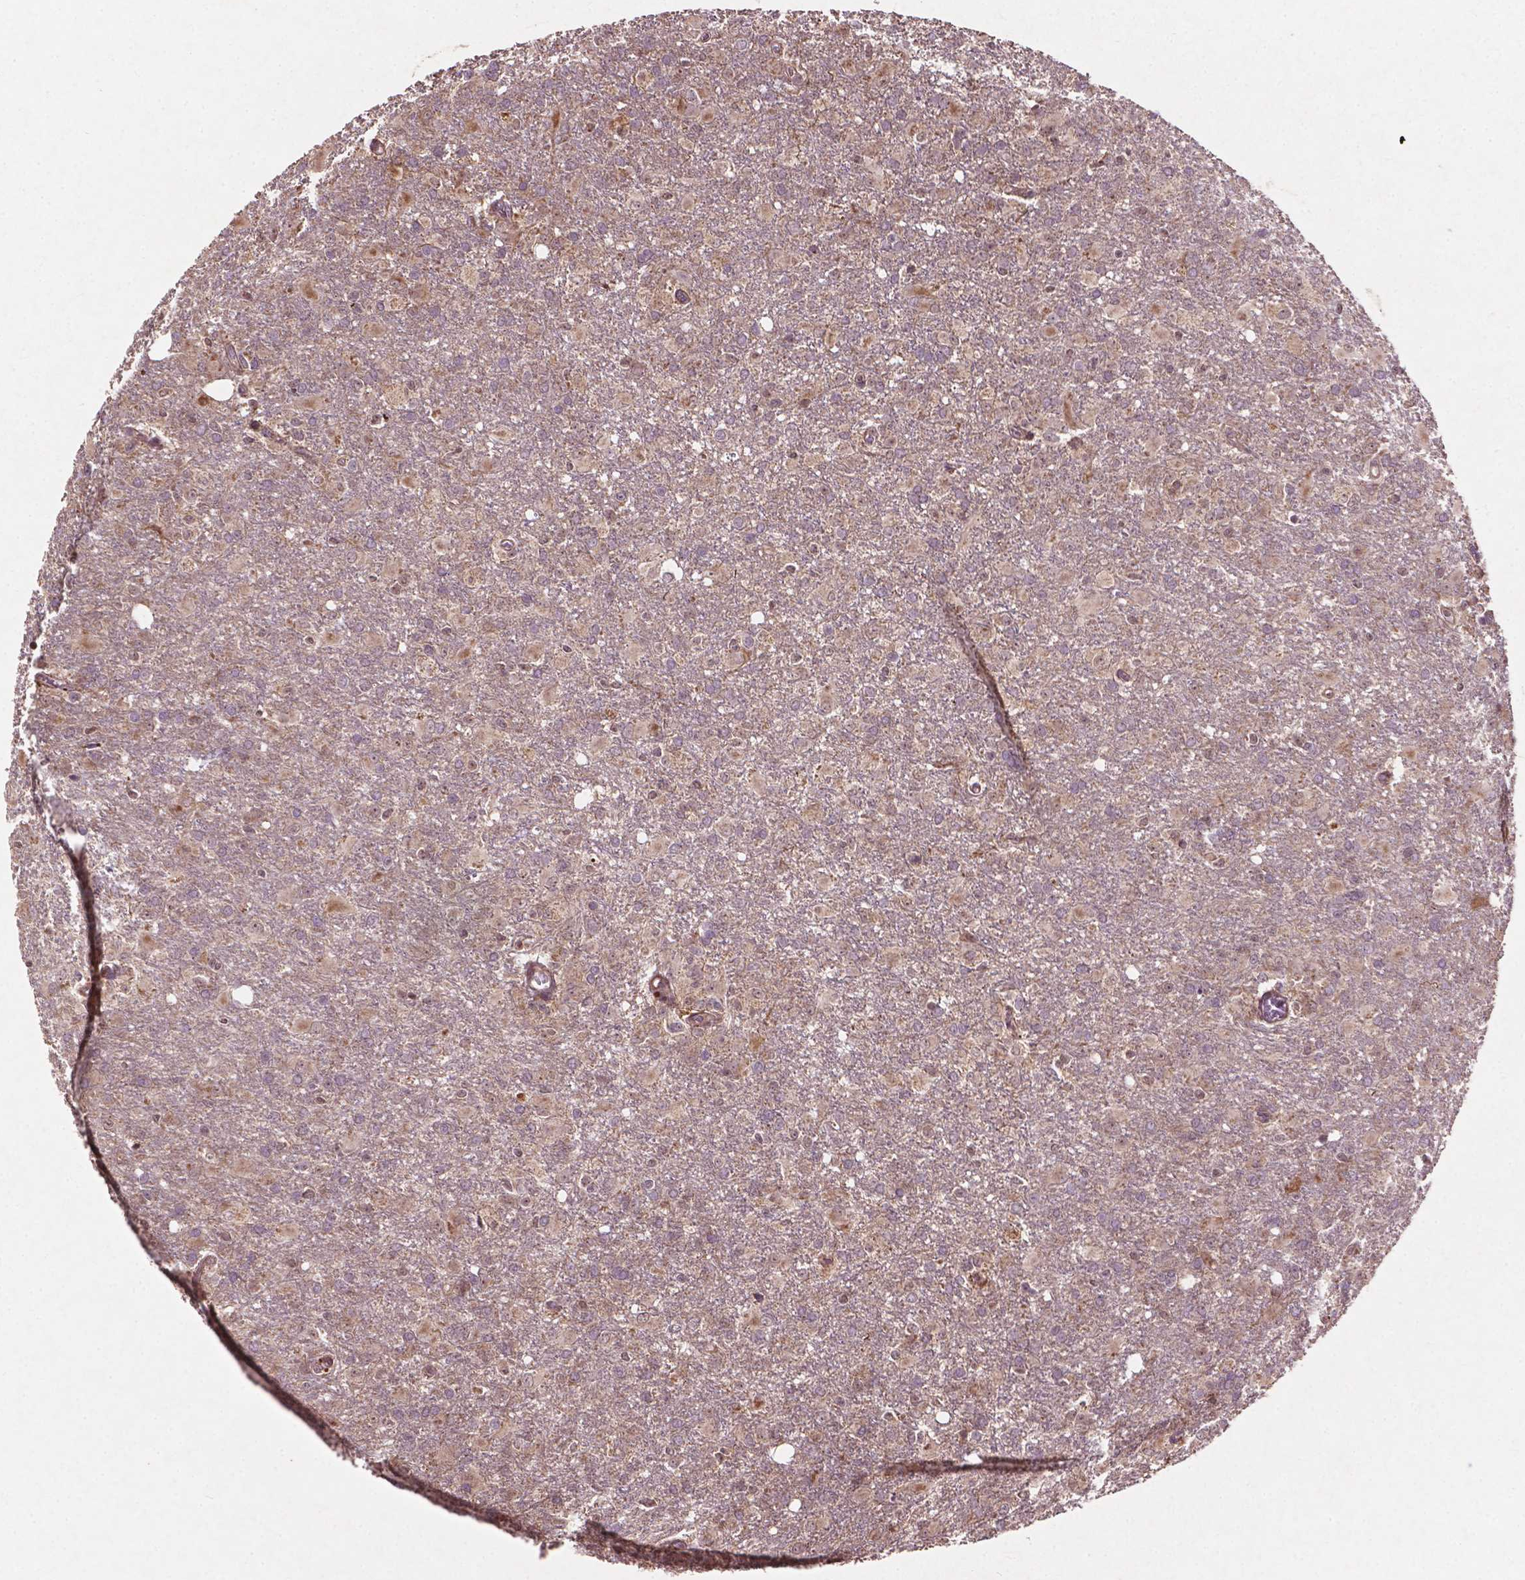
{"staining": {"intensity": "negative", "quantity": "none", "location": "none"}, "tissue": "glioma", "cell_type": "Tumor cells", "image_type": "cancer", "snomed": [{"axis": "morphology", "description": "Glioma, malignant, High grade"}, {"axis": "topography", "description": "Brain"}], "caption": "Tumor cells show no significant protein expression in malignant high-grade glioma.", "gene": "B3GALNT2", "patient": {"sex": "male", "age": 68}}